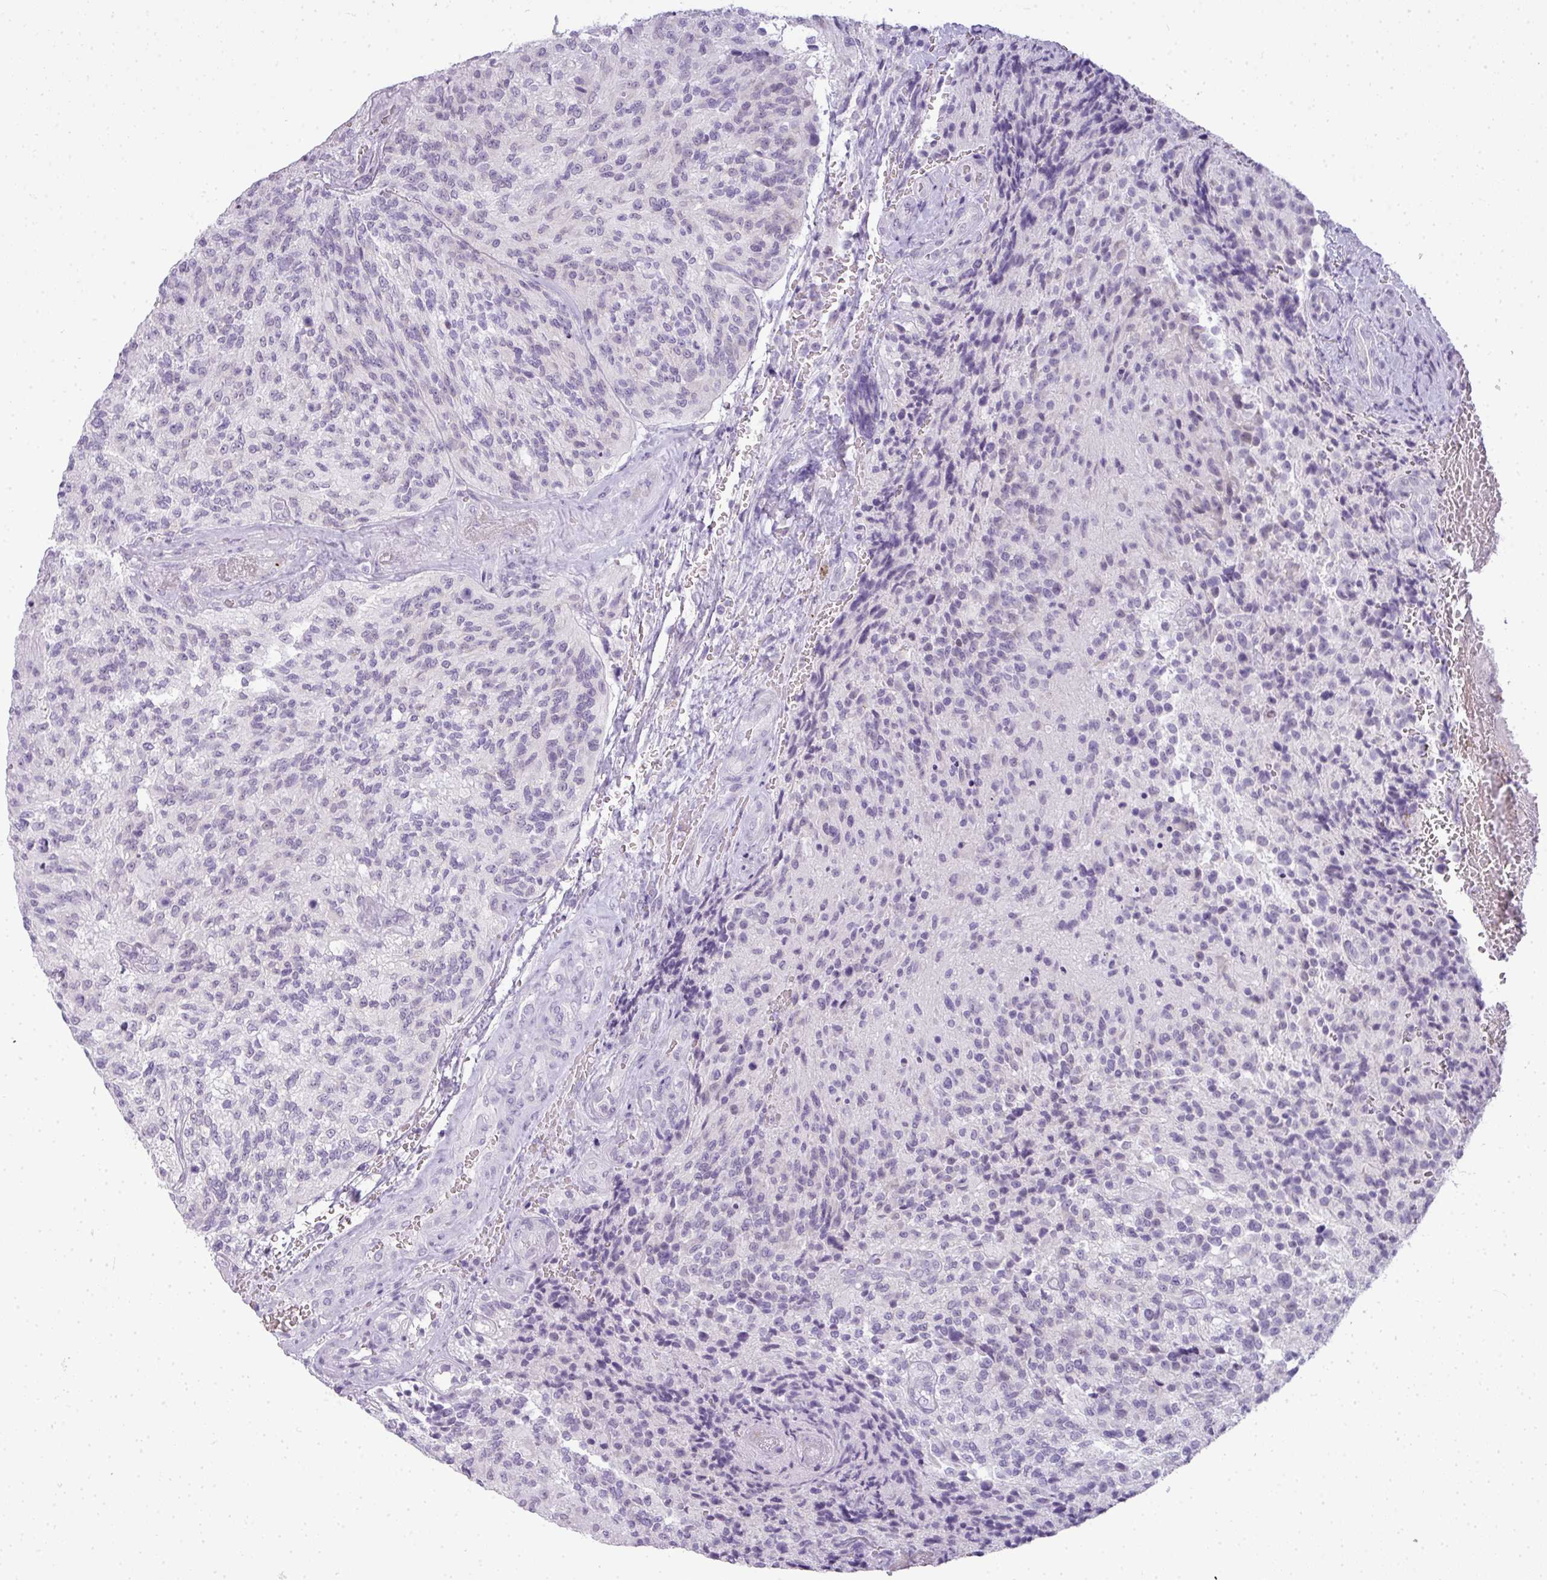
{"staining": {"intensity": "negative", "quantity": "none", "location": "none"}, "tissue": "glioma", "cell_type": "Tumor cells", "image_type": "cancer", "snomed": [{"axis": "morphology", "description": "Normal tissue, NOS"}, {"axis": "morphology", "description": "Glioma, malignant, High grade"}, {"axis": "topography", "description": "Cerebral cortex"}], "caption": "This histopathology image is of malignant glioma (high-grade) stained with immunohistochemistry (IHC) to label a protein in brown with the nuclei are counter-stained blue. There is no positivity in tumor cells.", "gene": "RBMY1F", "patient": {"sex": "male", "age": 56}}